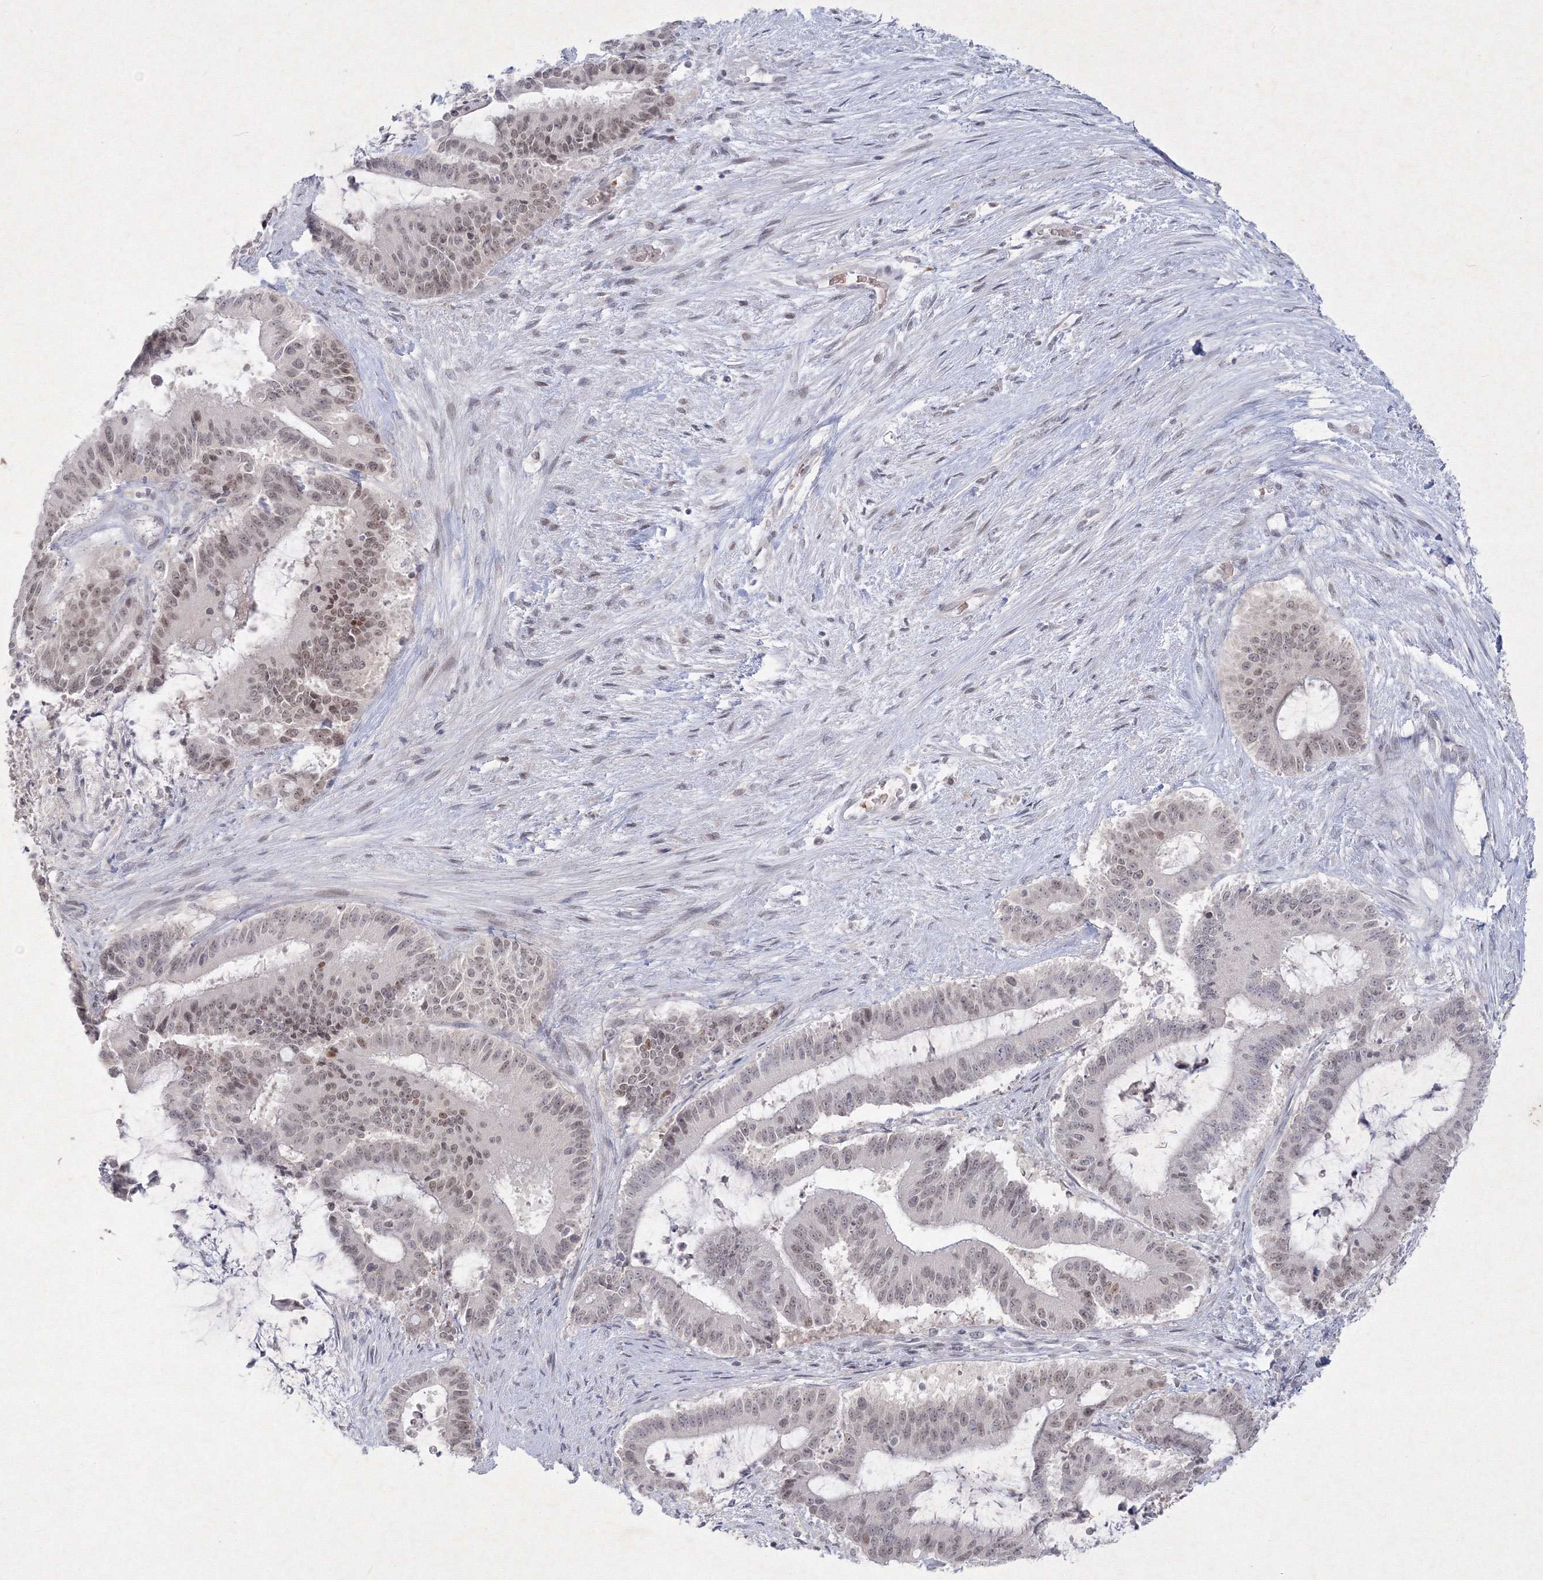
{"staining": {"intensity": "moderate", "quantity": ">75%", "location": "nuclear"}, "tissue": "liver cancer", "cell_type": "Tumor cells", "image_type": "cancer", "snomed": [{"axis": "morphology", "description": "Normal tissue, NOS"}, {"axis": "morphology", "description": "Cholangiocarcinoma"}, {"axis": "topography", "description": "Liver"}, {"axis": "topography", "description": "Peripheral nerve tissue"}], "caption": "DAB (3,3'-diaminobenzidine) immunohistochemical staining of human liver cancer (cholangiocarcinoma) shows moderate nuclear protein expression in approximately >75% of tumor cells.", "gene": "NXPE3", "patient": {"sex": "female", "age": 73}}